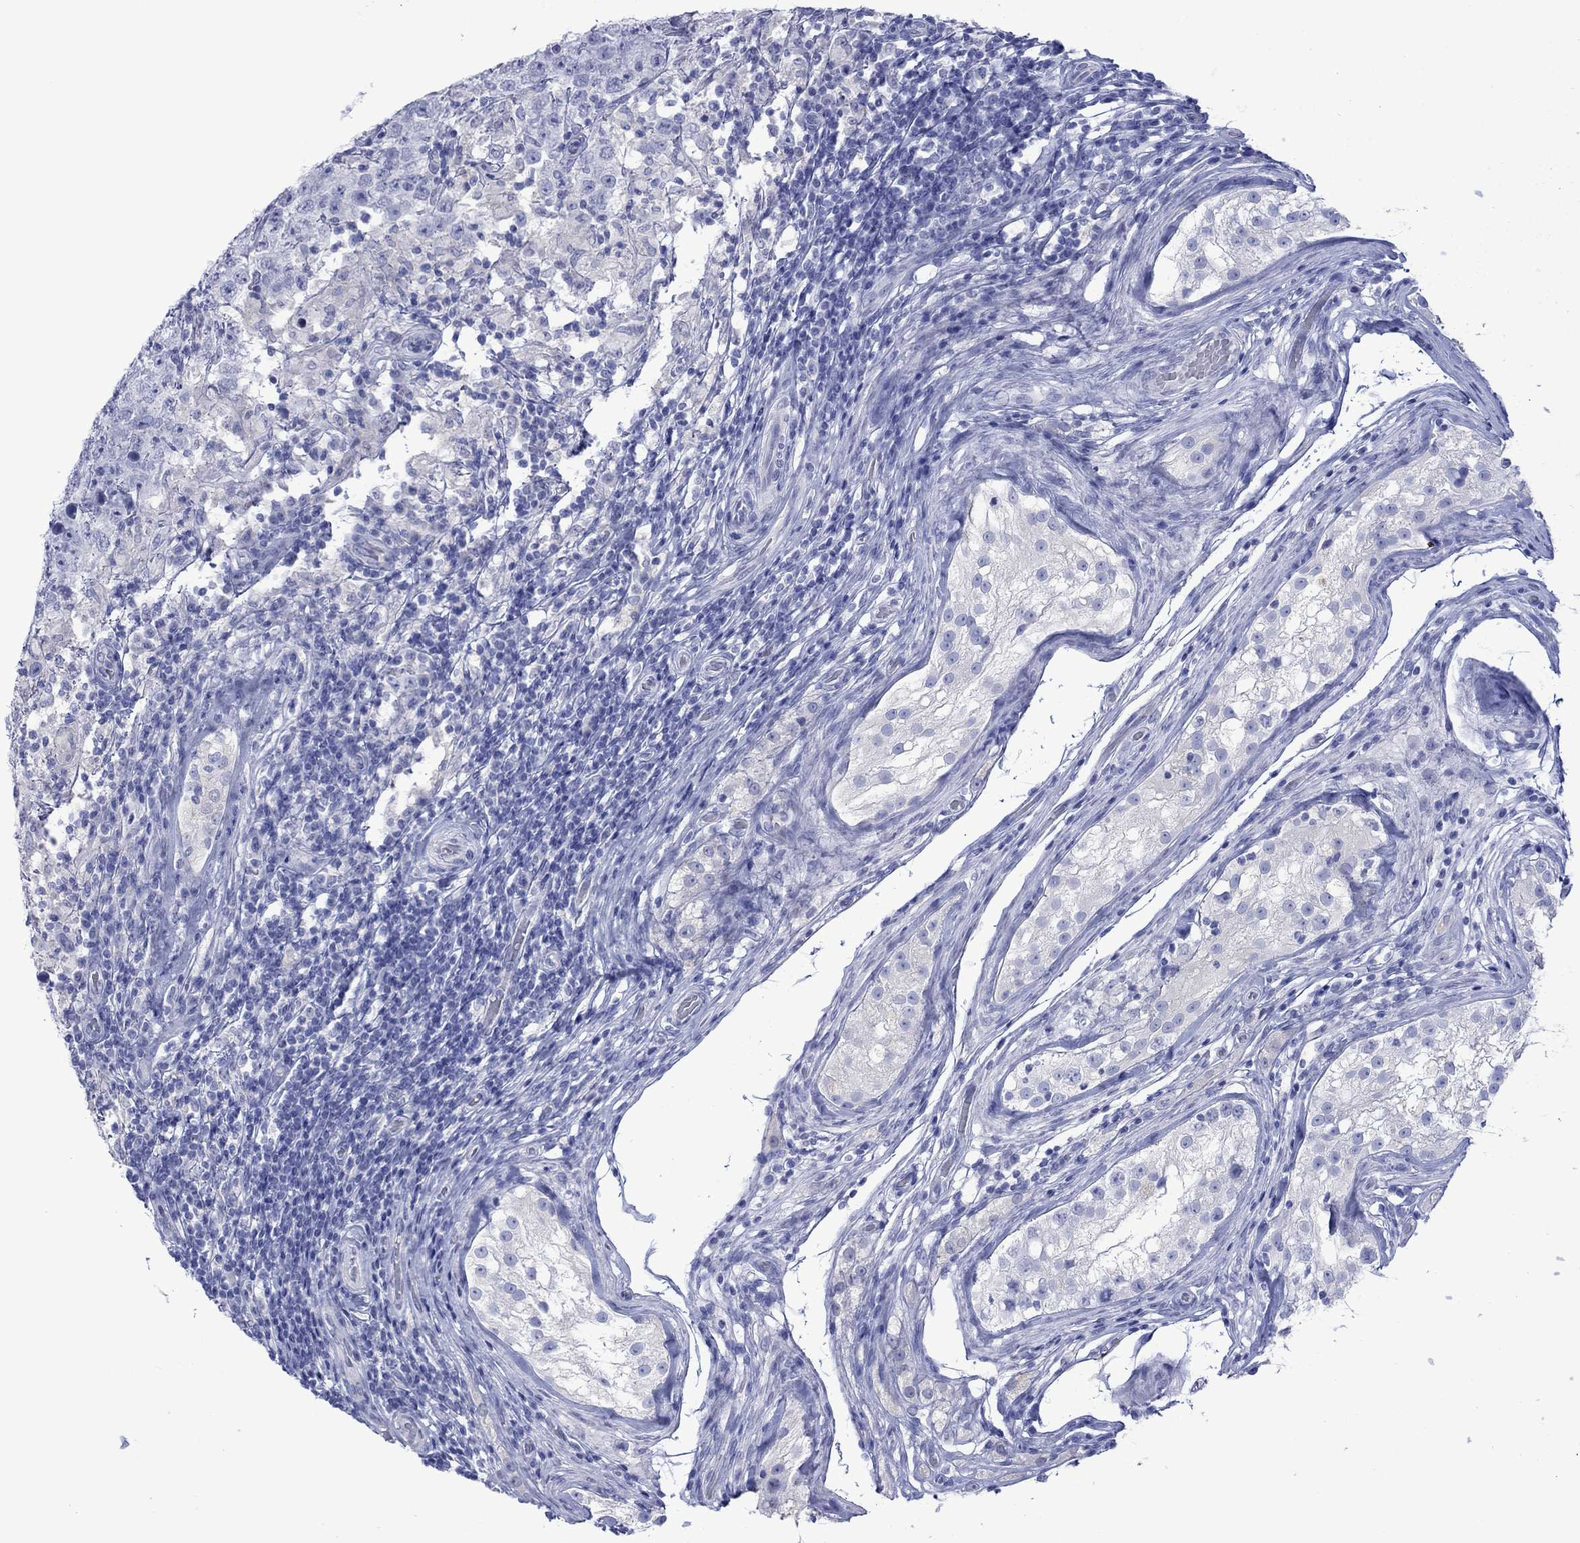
{"staining": {"intensity": "negative", "quantity": "none", "location": "none"}, "tissue": "testis cancer", "cell_type": "Tumor cells", "image_type": "cancer", "snomed": [{"axis": "morphology", "description": "Seminoma, NOS"}, {"axis": "morphology", "description": "Carcinoma, Embryonal, NOS"}, {"axis": "topography", "description": "Testis"}], "caption": "High power microscopy photomicrograph of an immunohistochemistry photomicrograph of testis cancer, revealing no significant staining in tumor cells.", "gene": "MLANA", "patient": {"sex": "male", "age": 41}}